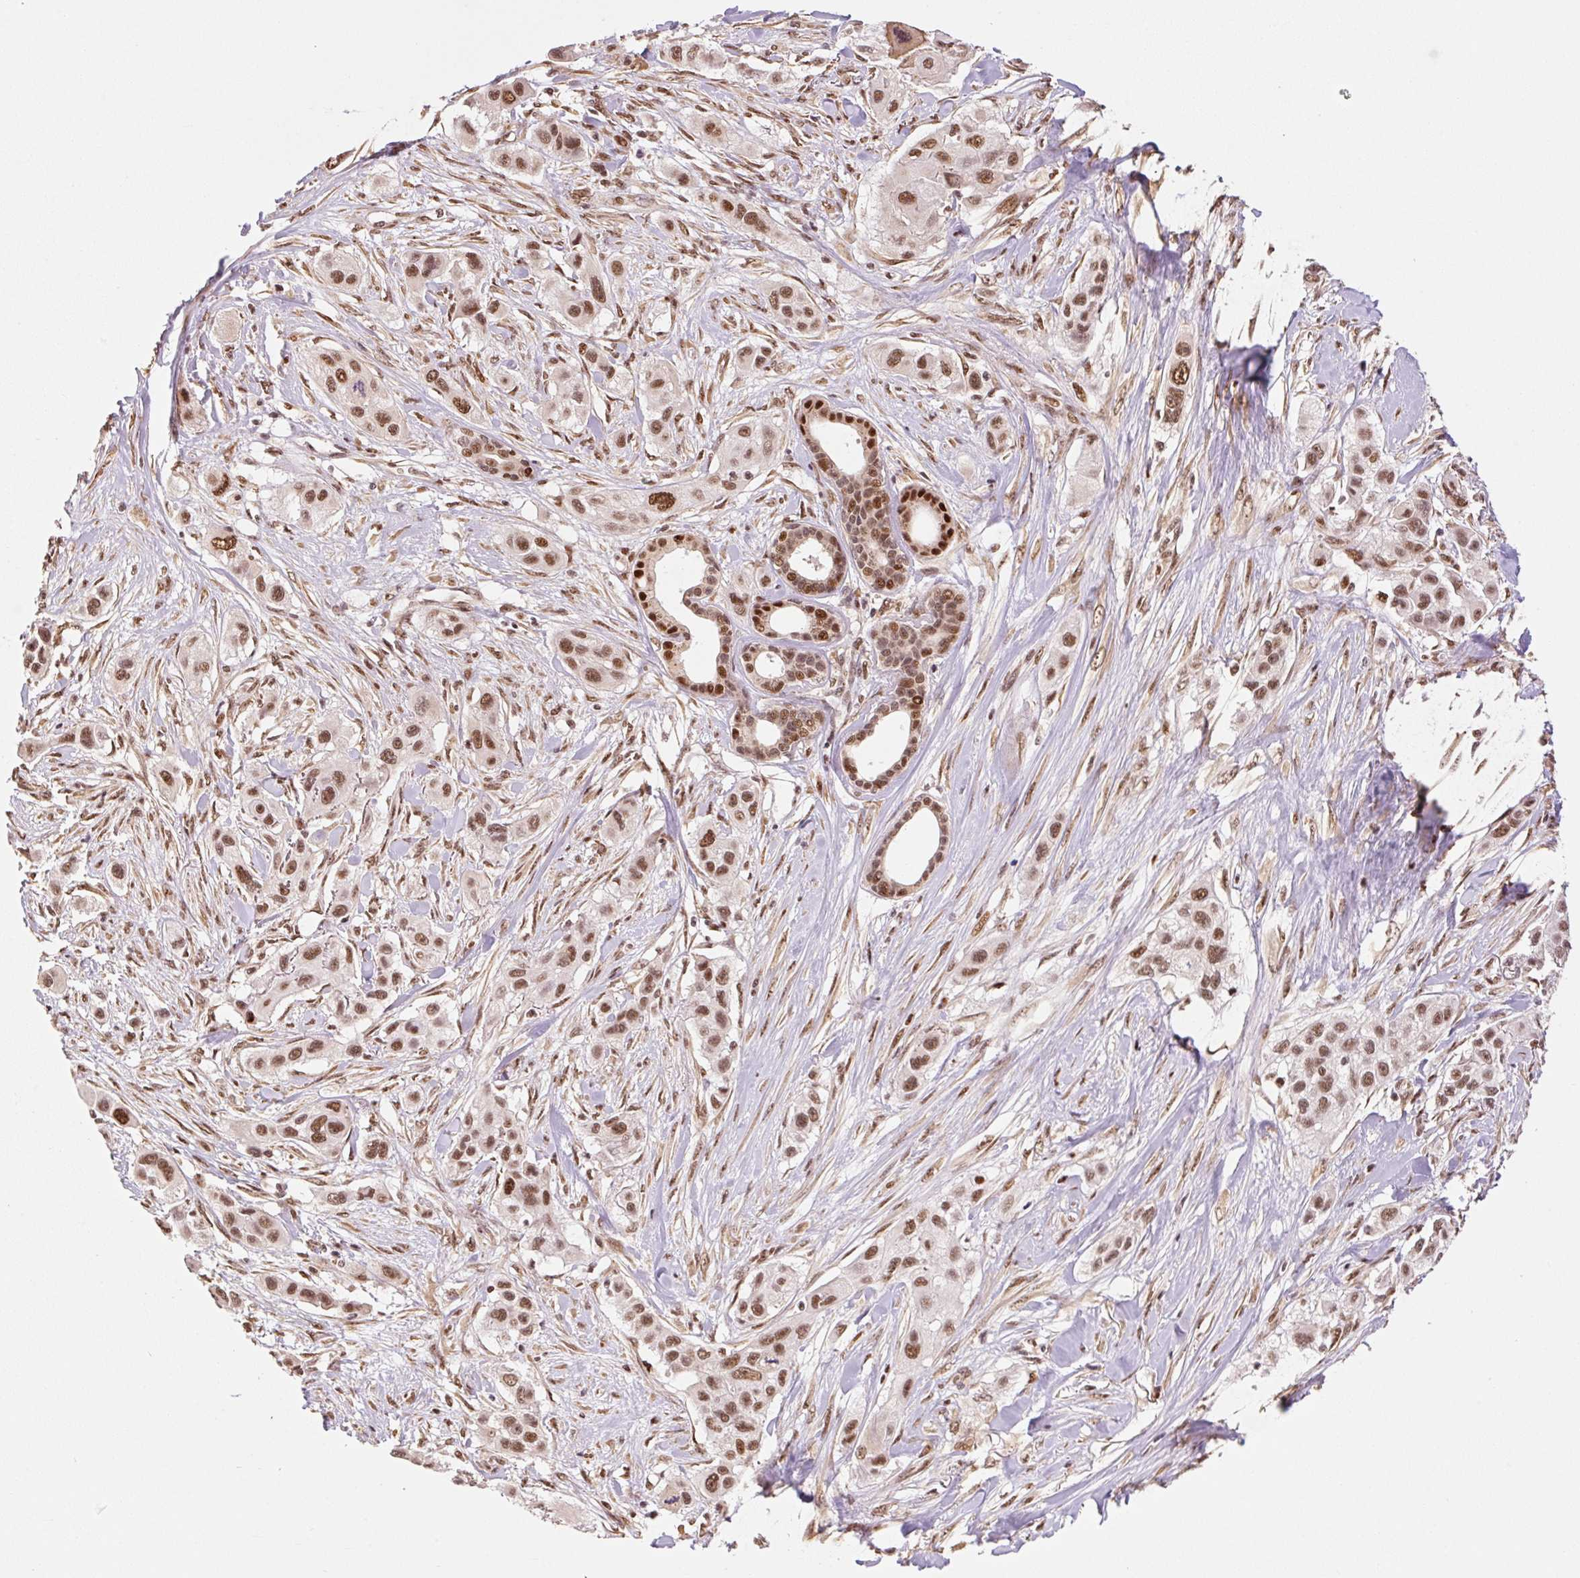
{"staining": {"intensity": "moderate", "quantity": ">75%", "location": "nuclear"}, "tissue": "skin cancer", "cell_type": "Tumor cells", "image_type": "cancer", "snomed": [{"axis": "morphology", "description": "Squamous cell carcinoma, NOS"}, {"axis": "topography", "description": "Skin"}], "caption": "Skin squamous cell carcinoma stained for a protein exhibits moderate nuclear positivity in tumor cells.", "gene": "INTS8", "patient": {"sex": "male", "age": 63}}